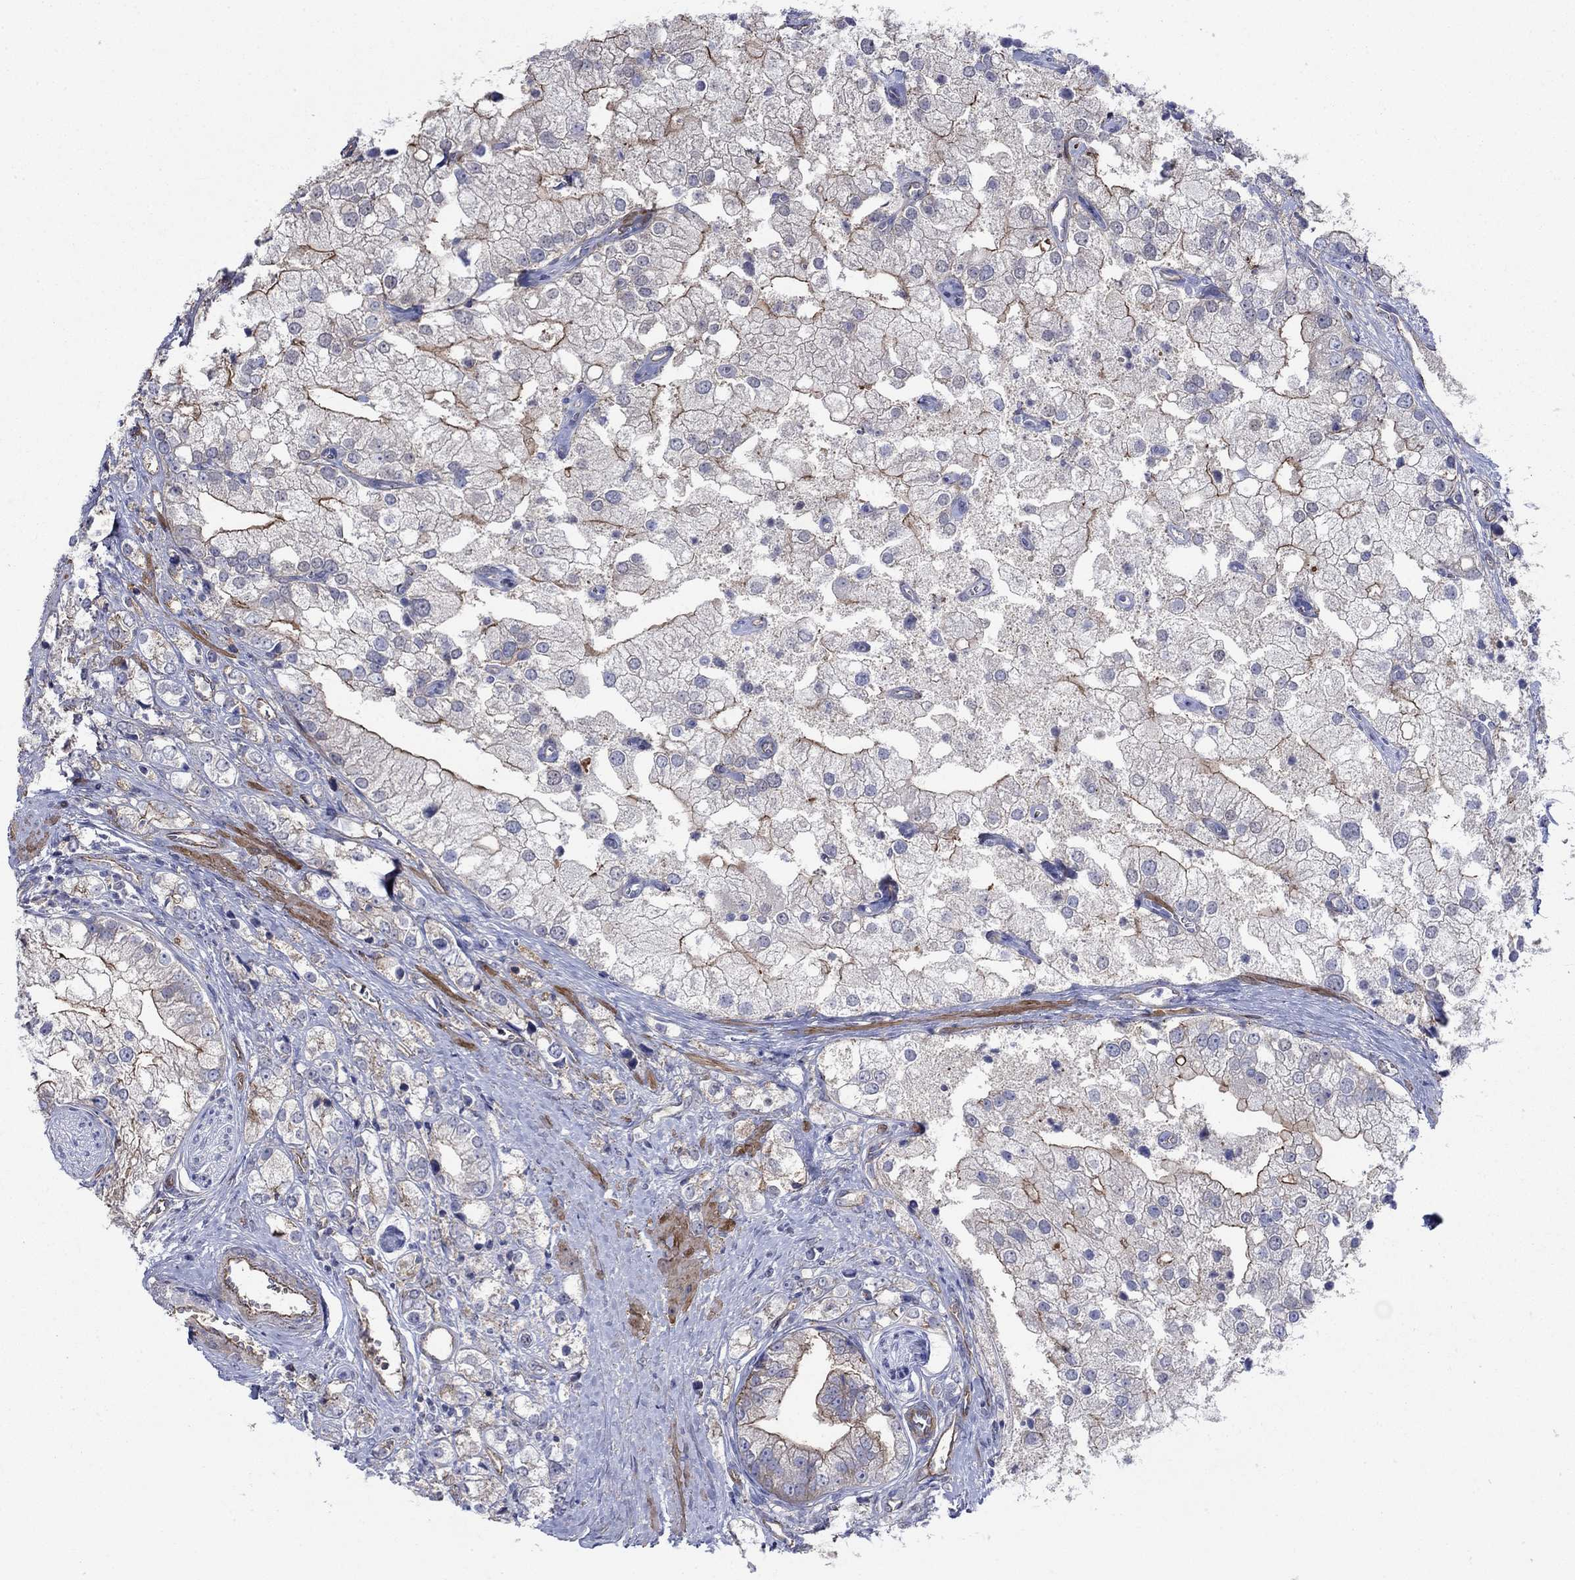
{"staining": {"intensity": "moderate", "quantity": "<25%", "location": "cytoplasmic/membranous"}, "tissue": "prostate cancer", "cell_type": "Tumor cells", "image_type": "cancer", "snomed": [{"axis": "morphology", "description": "Adenocarcinoma, NOS"}, {"axis": "topography", "description": "Prostate and seminal vesicle, NOS"}, {"axis": "topography", "description": "Prostate"}], "caption": "An image showing moderate cytoplasmic/membranous expression in about <25% of tumor cells in adenocarcinoma (prostate), as visualized by brown immunohistochemical staining.", "gene": "FLNC", "patient": {"sex": "male", "age": 79}}